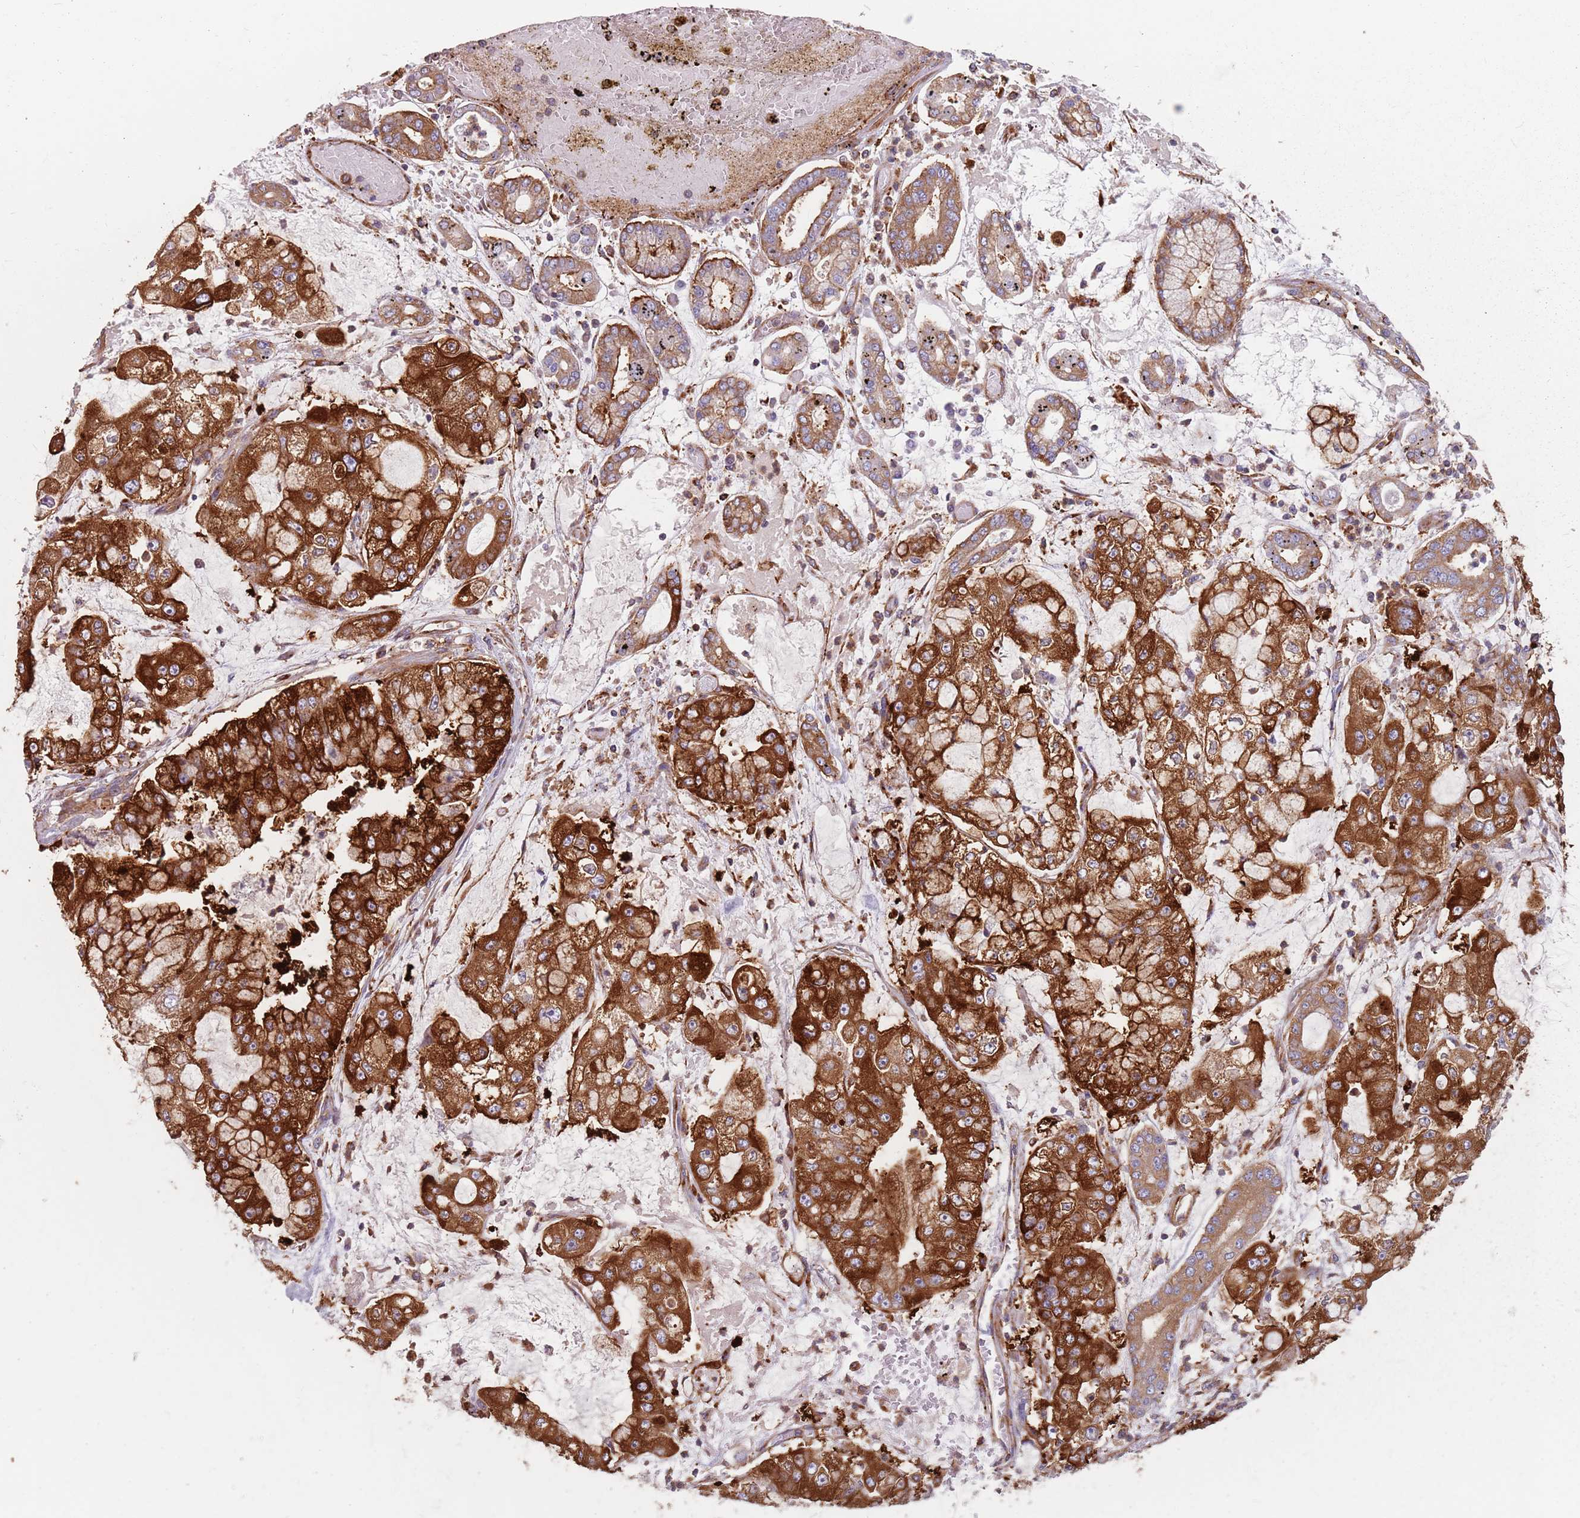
{"staining": {"intensity": "strong", "quantity": ">75%", "location": "cytoplasmic/membranous"}, "tissue": "stomach cancer", "cell_type": "Tumor cells", "image_type": "cancer", "snomed": [{"axis": "morphology", "description": "Adenocarcinoma, NOS"}, {"axis": "topography", "description": "Stomach"}], "caption": "Protein analysis of stomach cancer tissue reveals strong cytoplasmic/membranous positivity in about >75% of tumor cells.", "gene": "TPD52L2", "patient": {"sex": "male", "age": 76}}